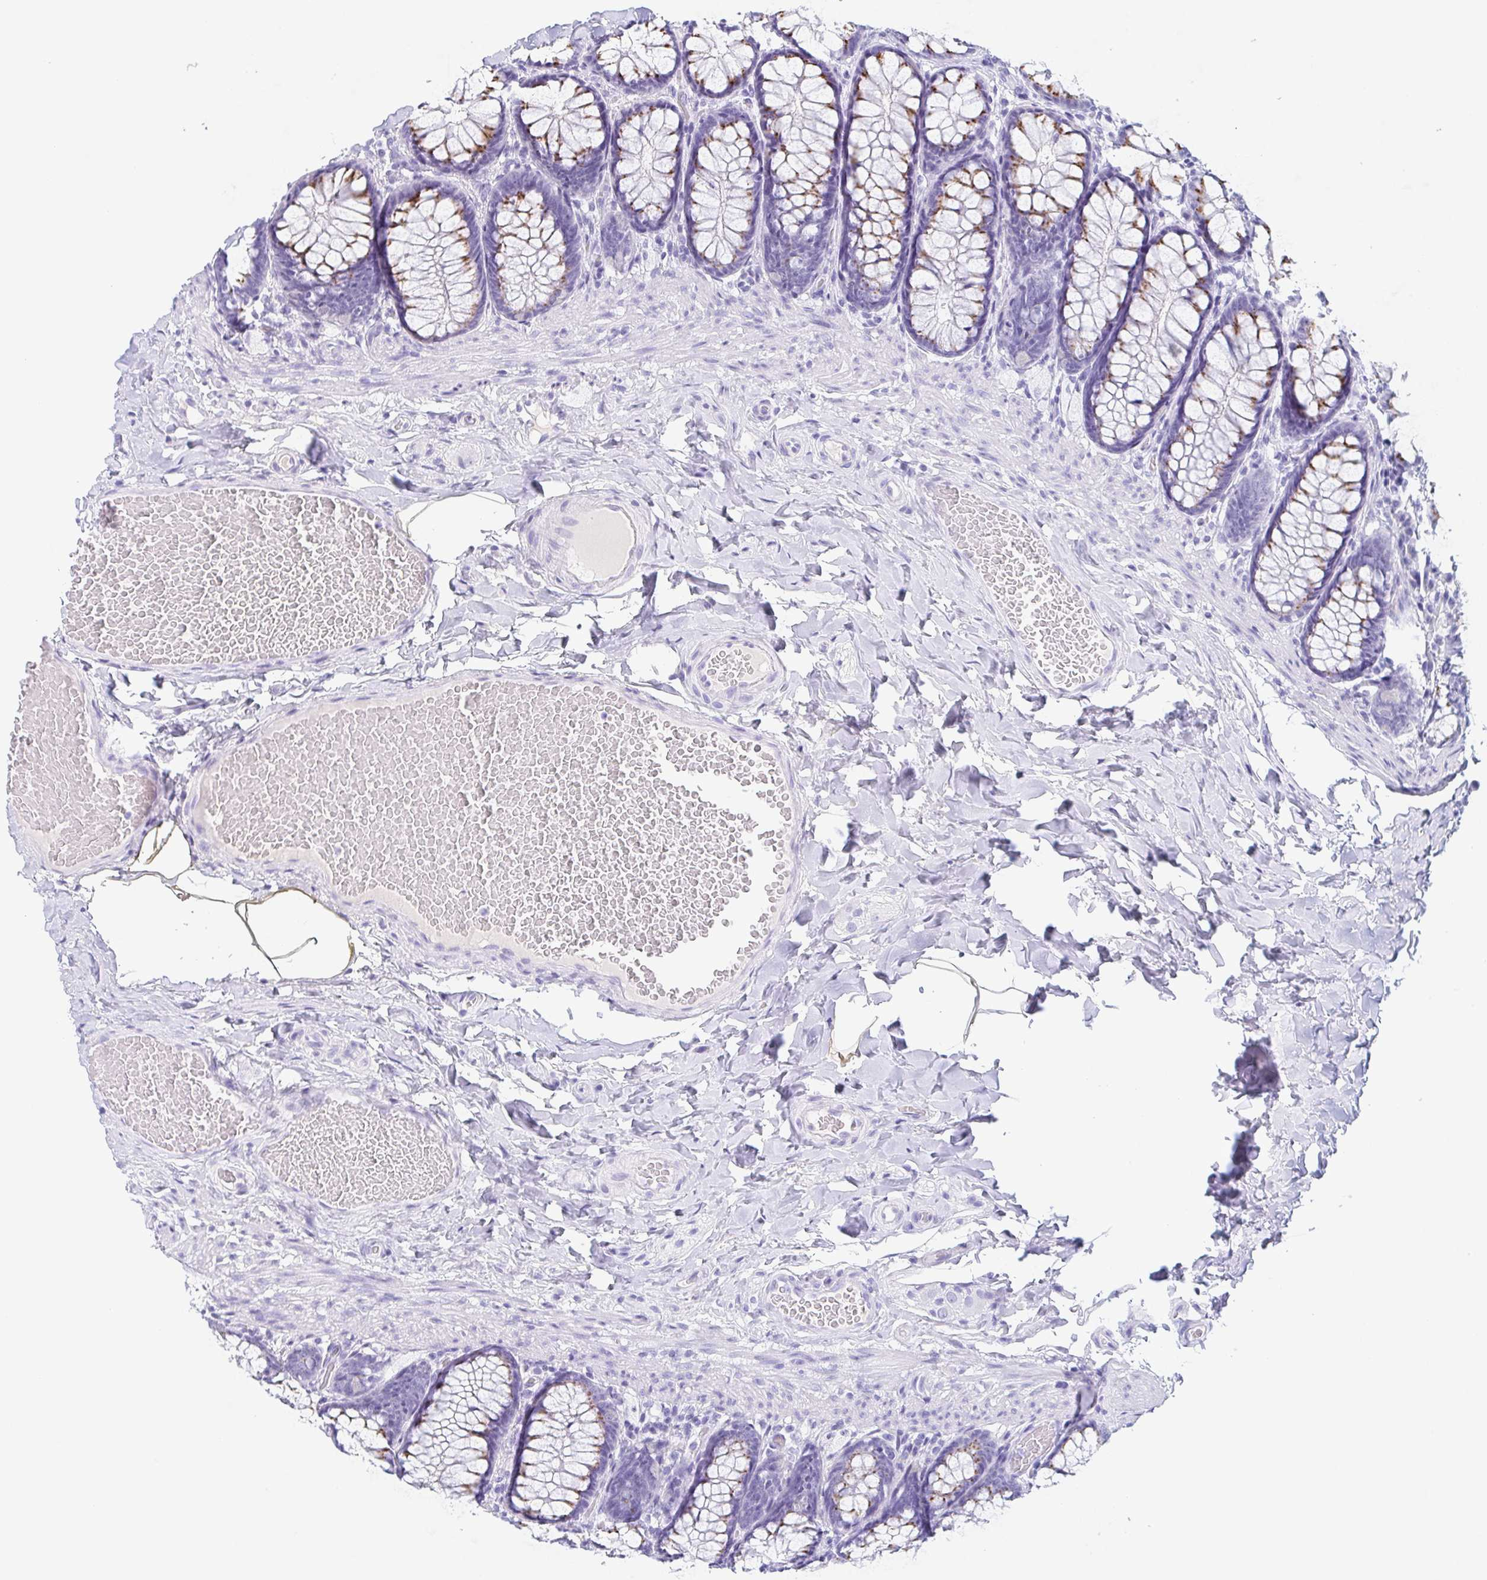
{"staining": {"intensity": "negative", "quantity": "none", "location": "none"}, "tissue": "colon", "cell_type": "Endothelial cells", "image_type": "normal", "snomed": [{"axis": "morphology", "description": "Normal tissue, NOS"}, {"axis": "topography", "description": "Colon"}], "caption": "High power microscopy image of an immunohistochemistry image of benign colon, revealing no significant expression in endothelial cells.", "gene": "LDLRAD1", "patient": {"sex": "male", "age": 47}}